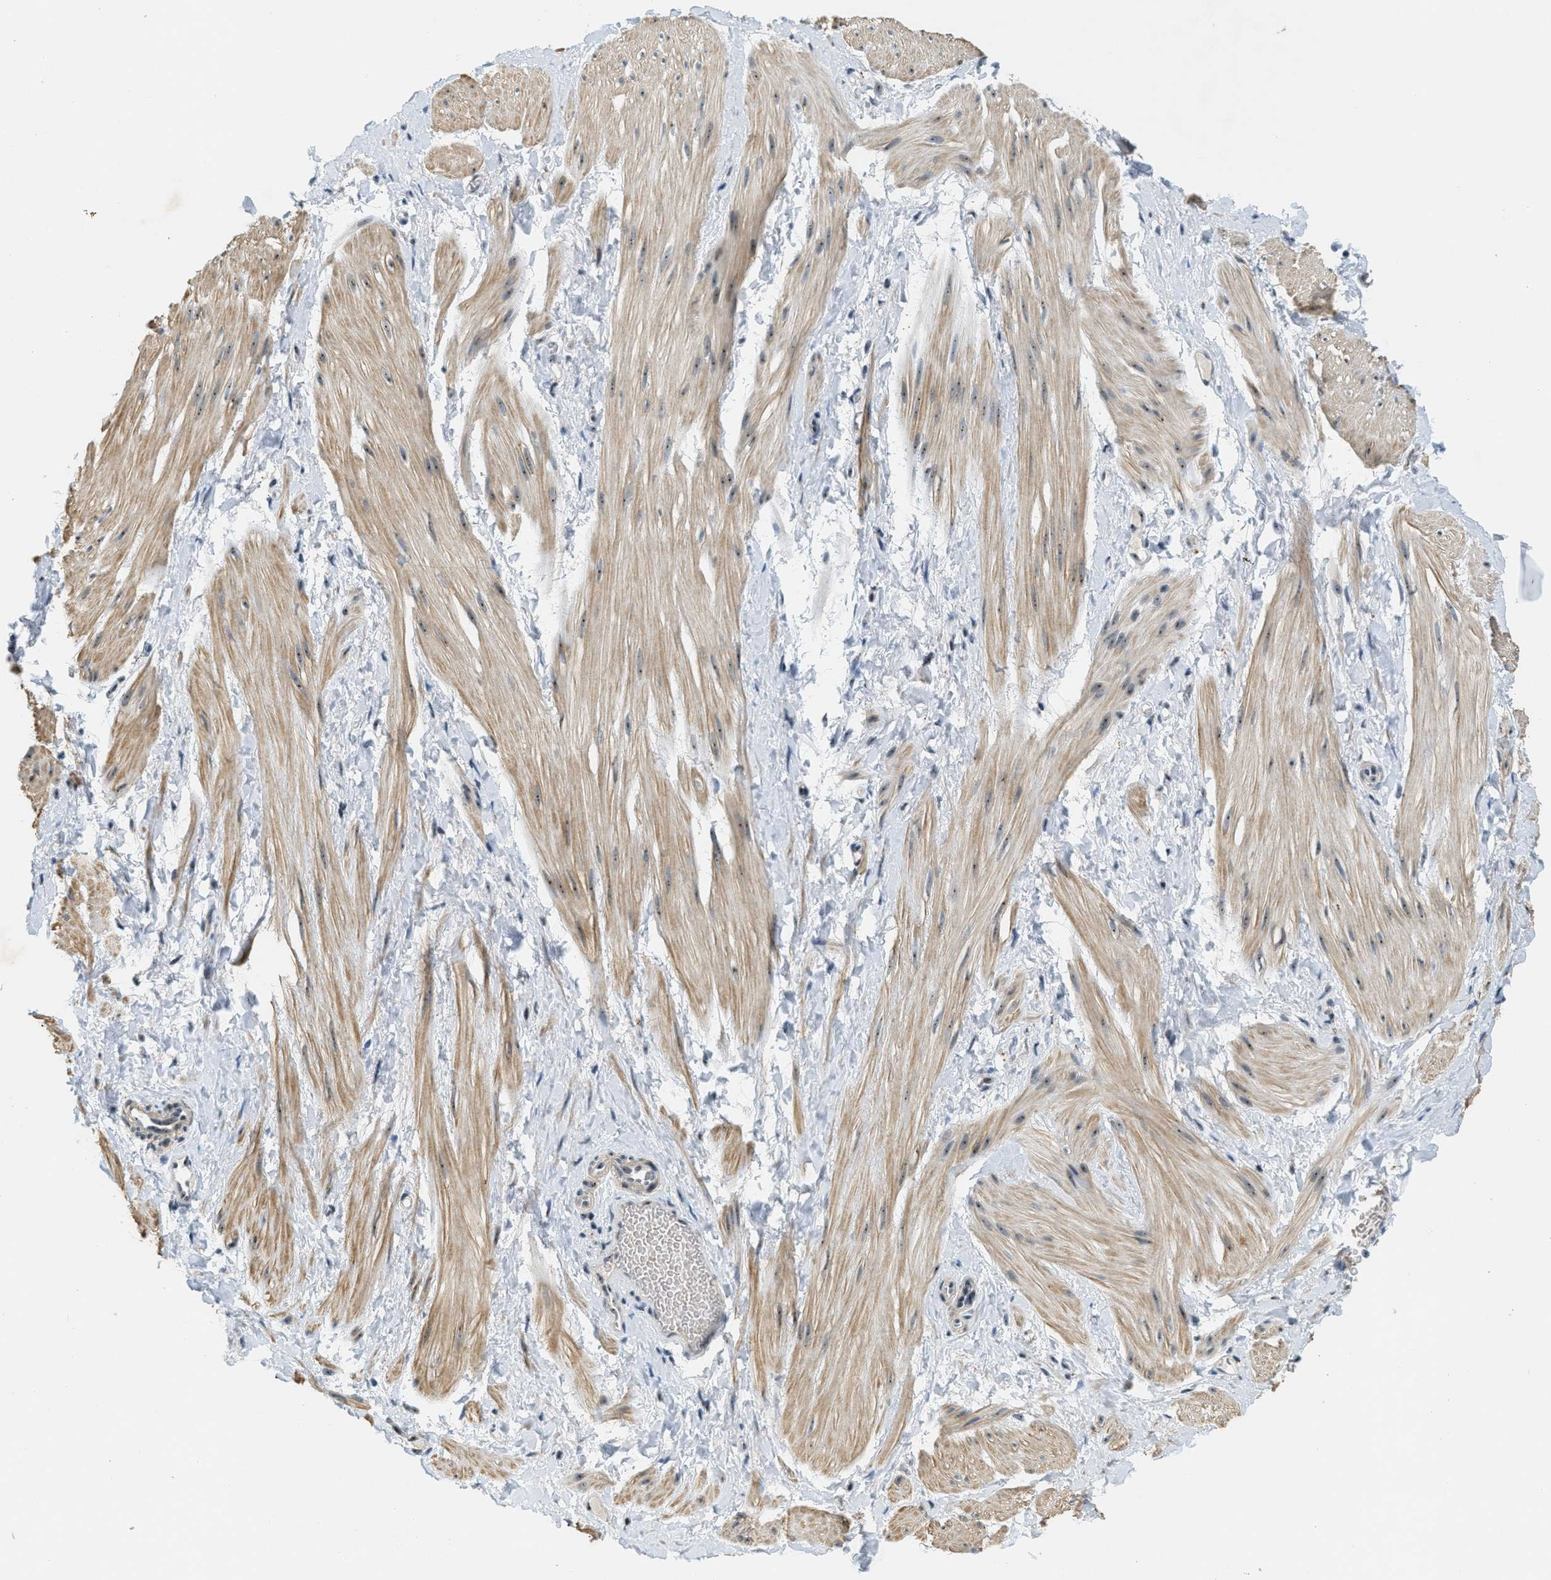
{"staining": {"intensity": "moderate", "quantity": ">75%", "location": "cytoplasmic/membranous"}, "tissue": "smooth muscle", "cell_type": "Smooth muscle cells", "image_type": "normal", "snomed": [{"axis": "morphology", "description": "Normal tissue, NOS"}, {"axis": "topography", "description": "Smooth muscle"}], "caption": "The image displays a brown stain indicating the presence of a protein in the cytoplasmic/membranous of smooth muscle cells in smooth muscle.", "gene": "DDX47", "patient": {"sex": "male", "age": 16}}